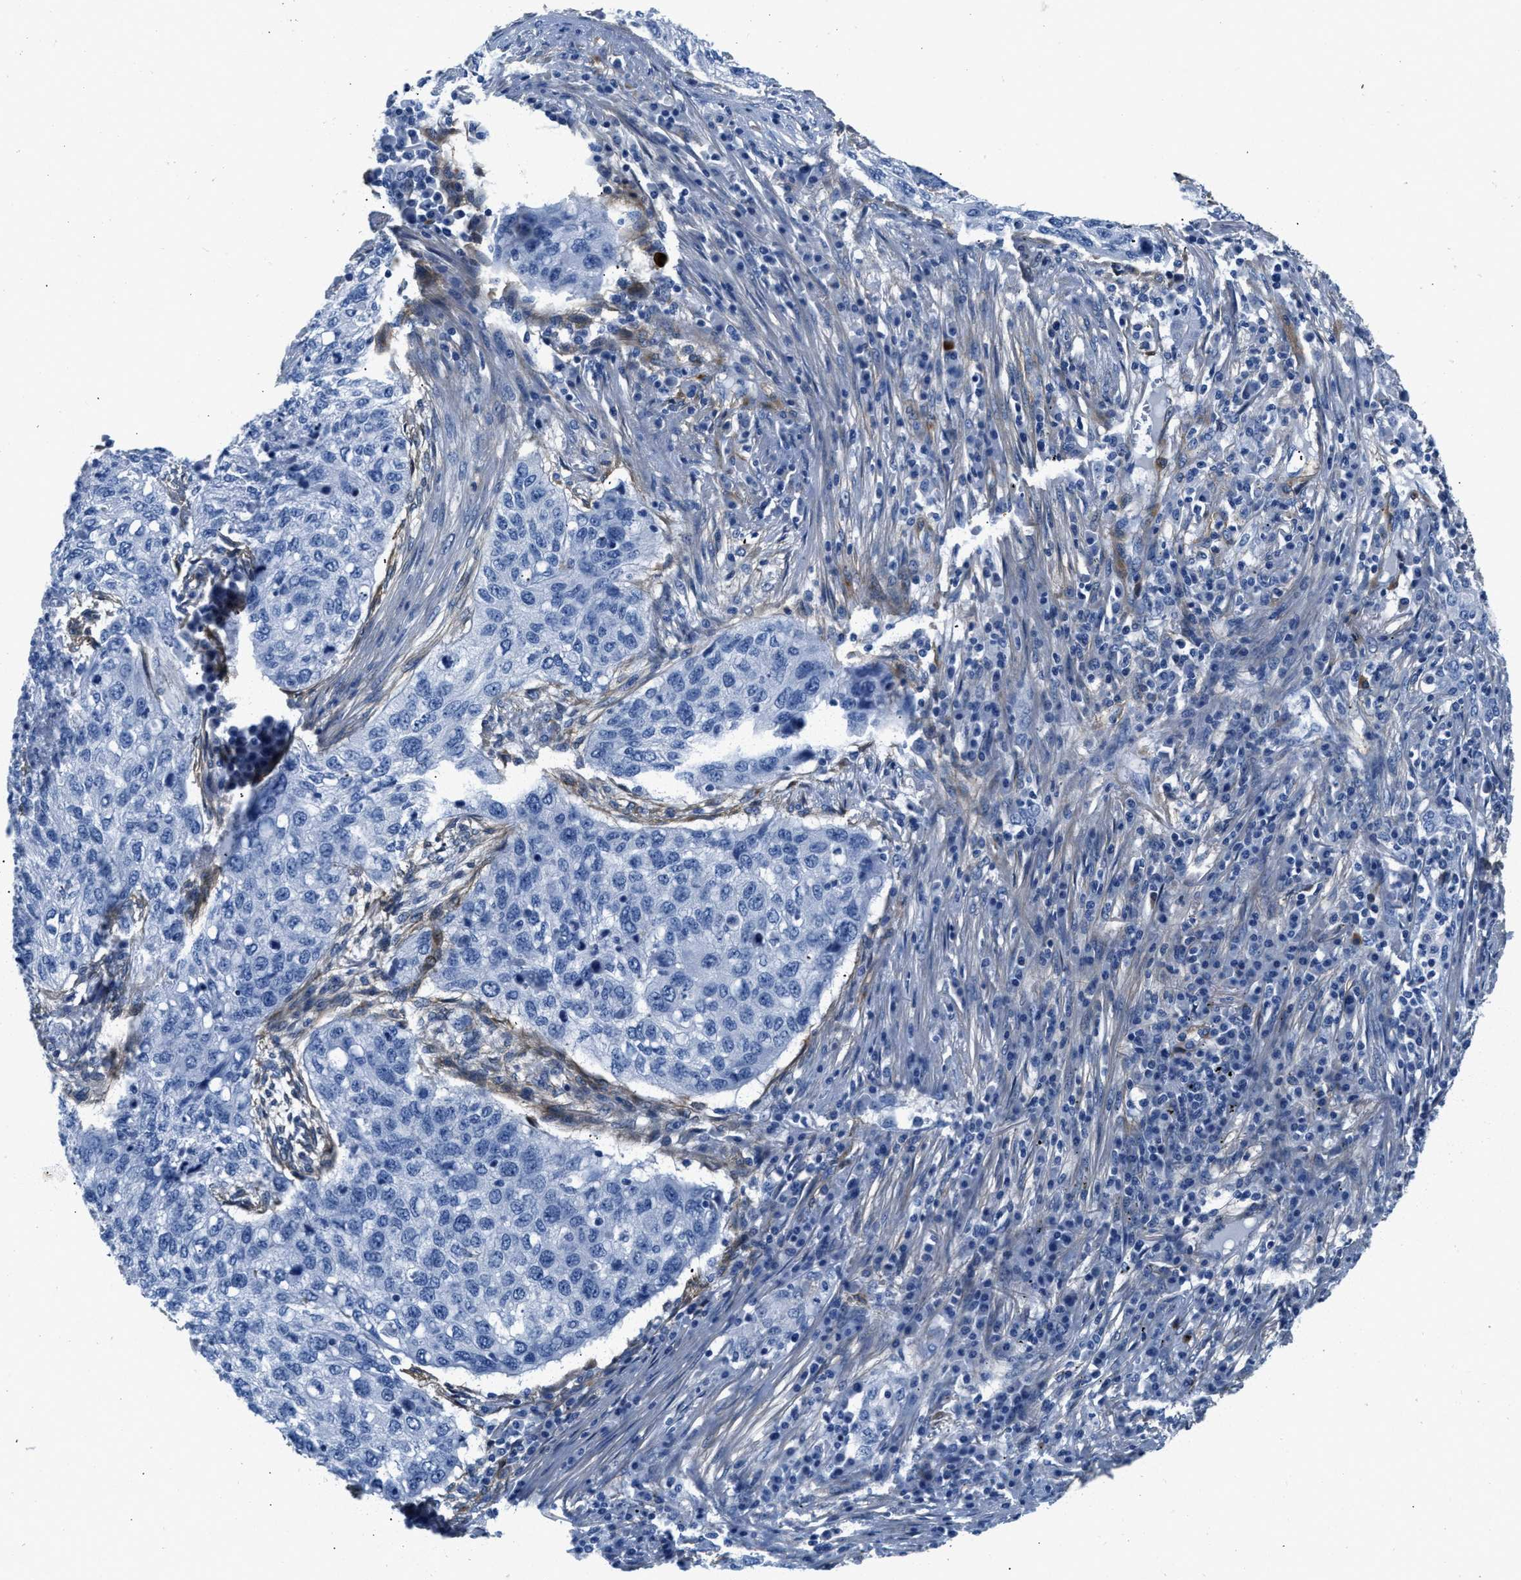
{"staining": {"intensity": "negative", "quantity": "none", "location": "none"}, "tissue": "lung cancer", "cell_type": "Tumor cells", "image_type": "cancer", "snomed": [{"axis": "morphology", "description": "Squamous cell carcinoma, NOS"}, {"axis": "topography", "description": "Lung"}], "caption": "Immunohistochemistry (IHC) photomicrograph of neoplastic tissue: human lung cancer stained with DAB demonstrates no significant protein expression in tumor cells.", "gene": "PDGFRB", "patient": {"sex": "female", "age": 63}}